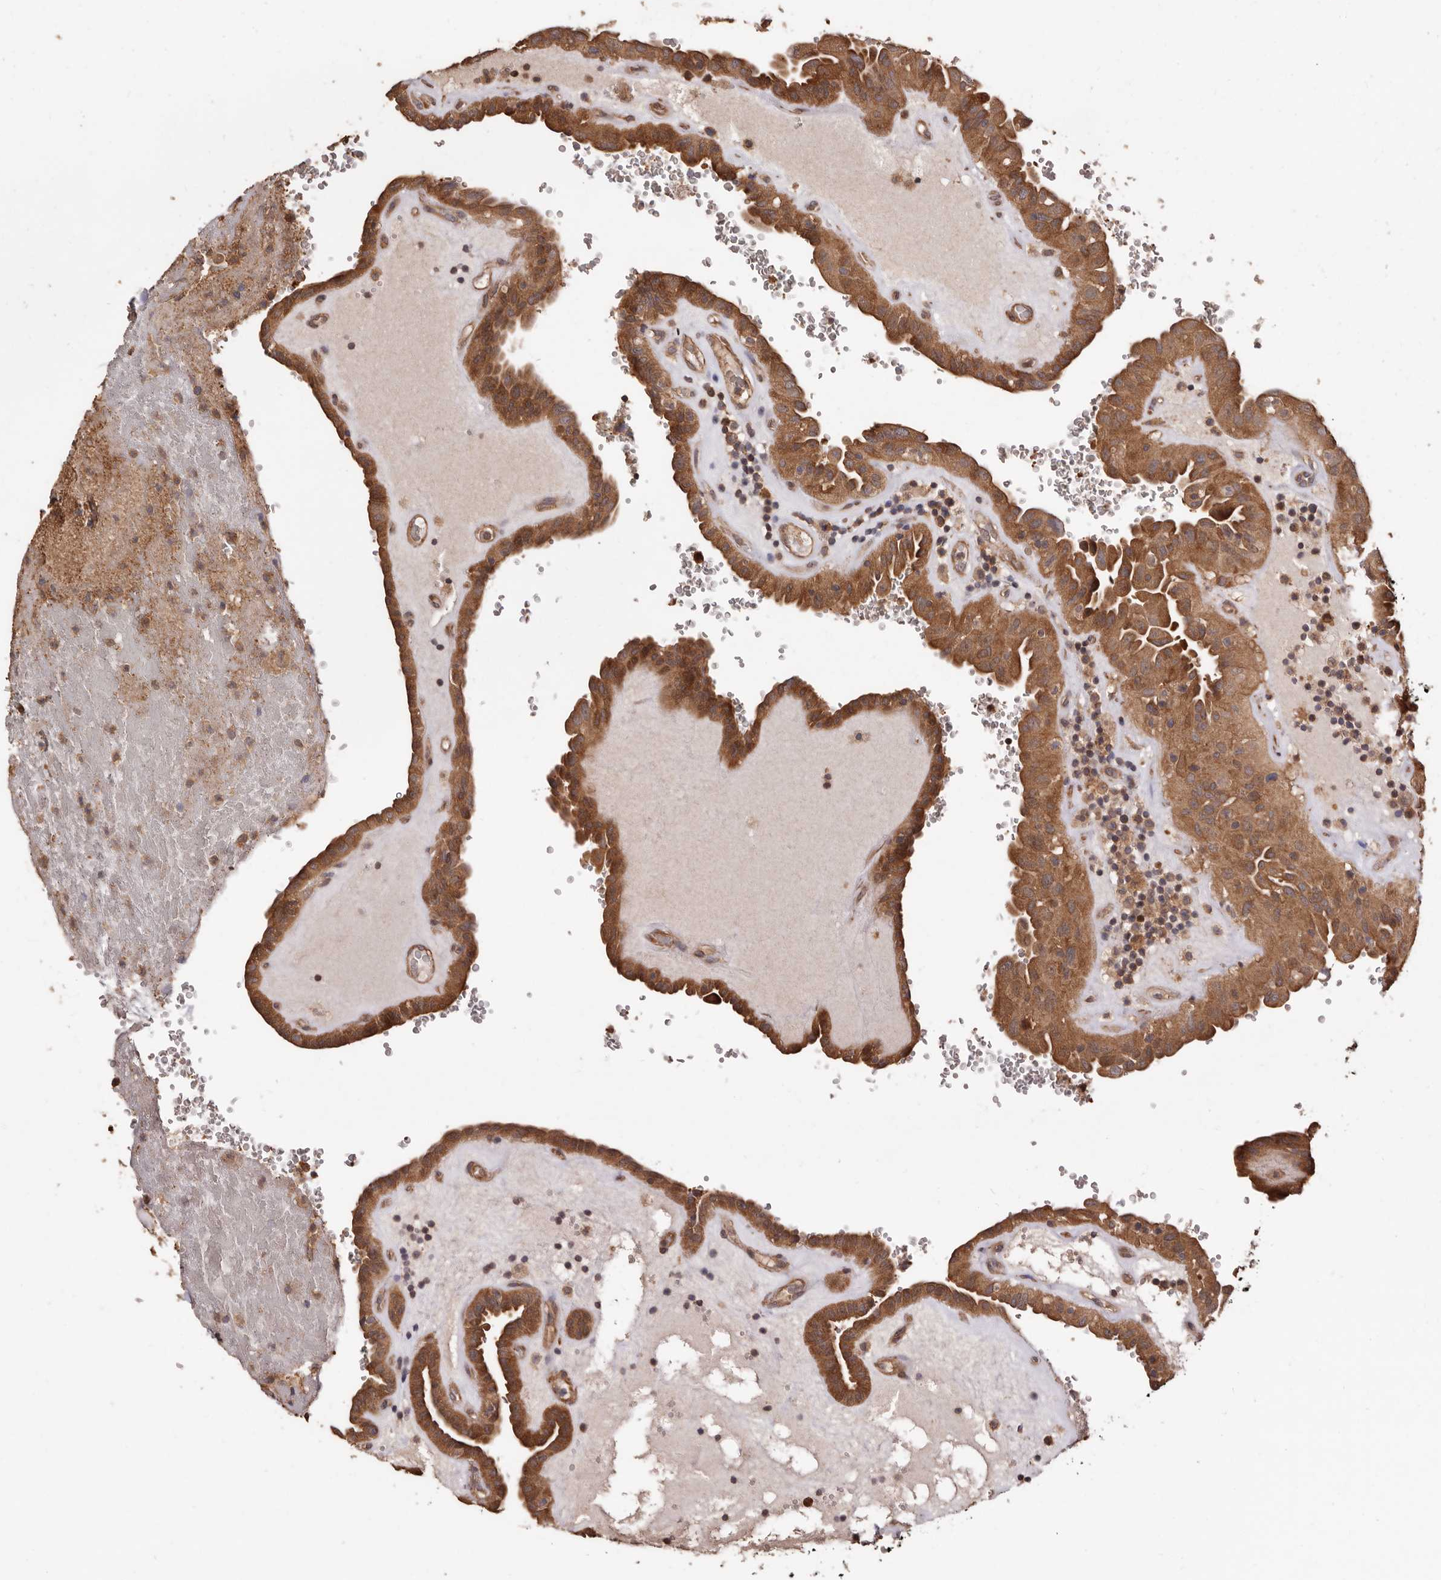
{"staining": {"intensity": "moderate", "quantity": ">75%", "location": "cytoplasmic/membranous"}, "tissue": "thyroid cancer", "cell_type": "Tumor cells", "image_type": "cancer", "snomed": [{"axis": "morphology", "description": "Papillary adenocarcinoma, NOS"}, {"axis": "topography", "description": "Thyroid gland"}], "caption": "Human thyroid cancer stained with a protein marker shows moderate staining in tumor cells.", "gene": "COQ8B", "patient": {"sex": "male", "age": 77}}